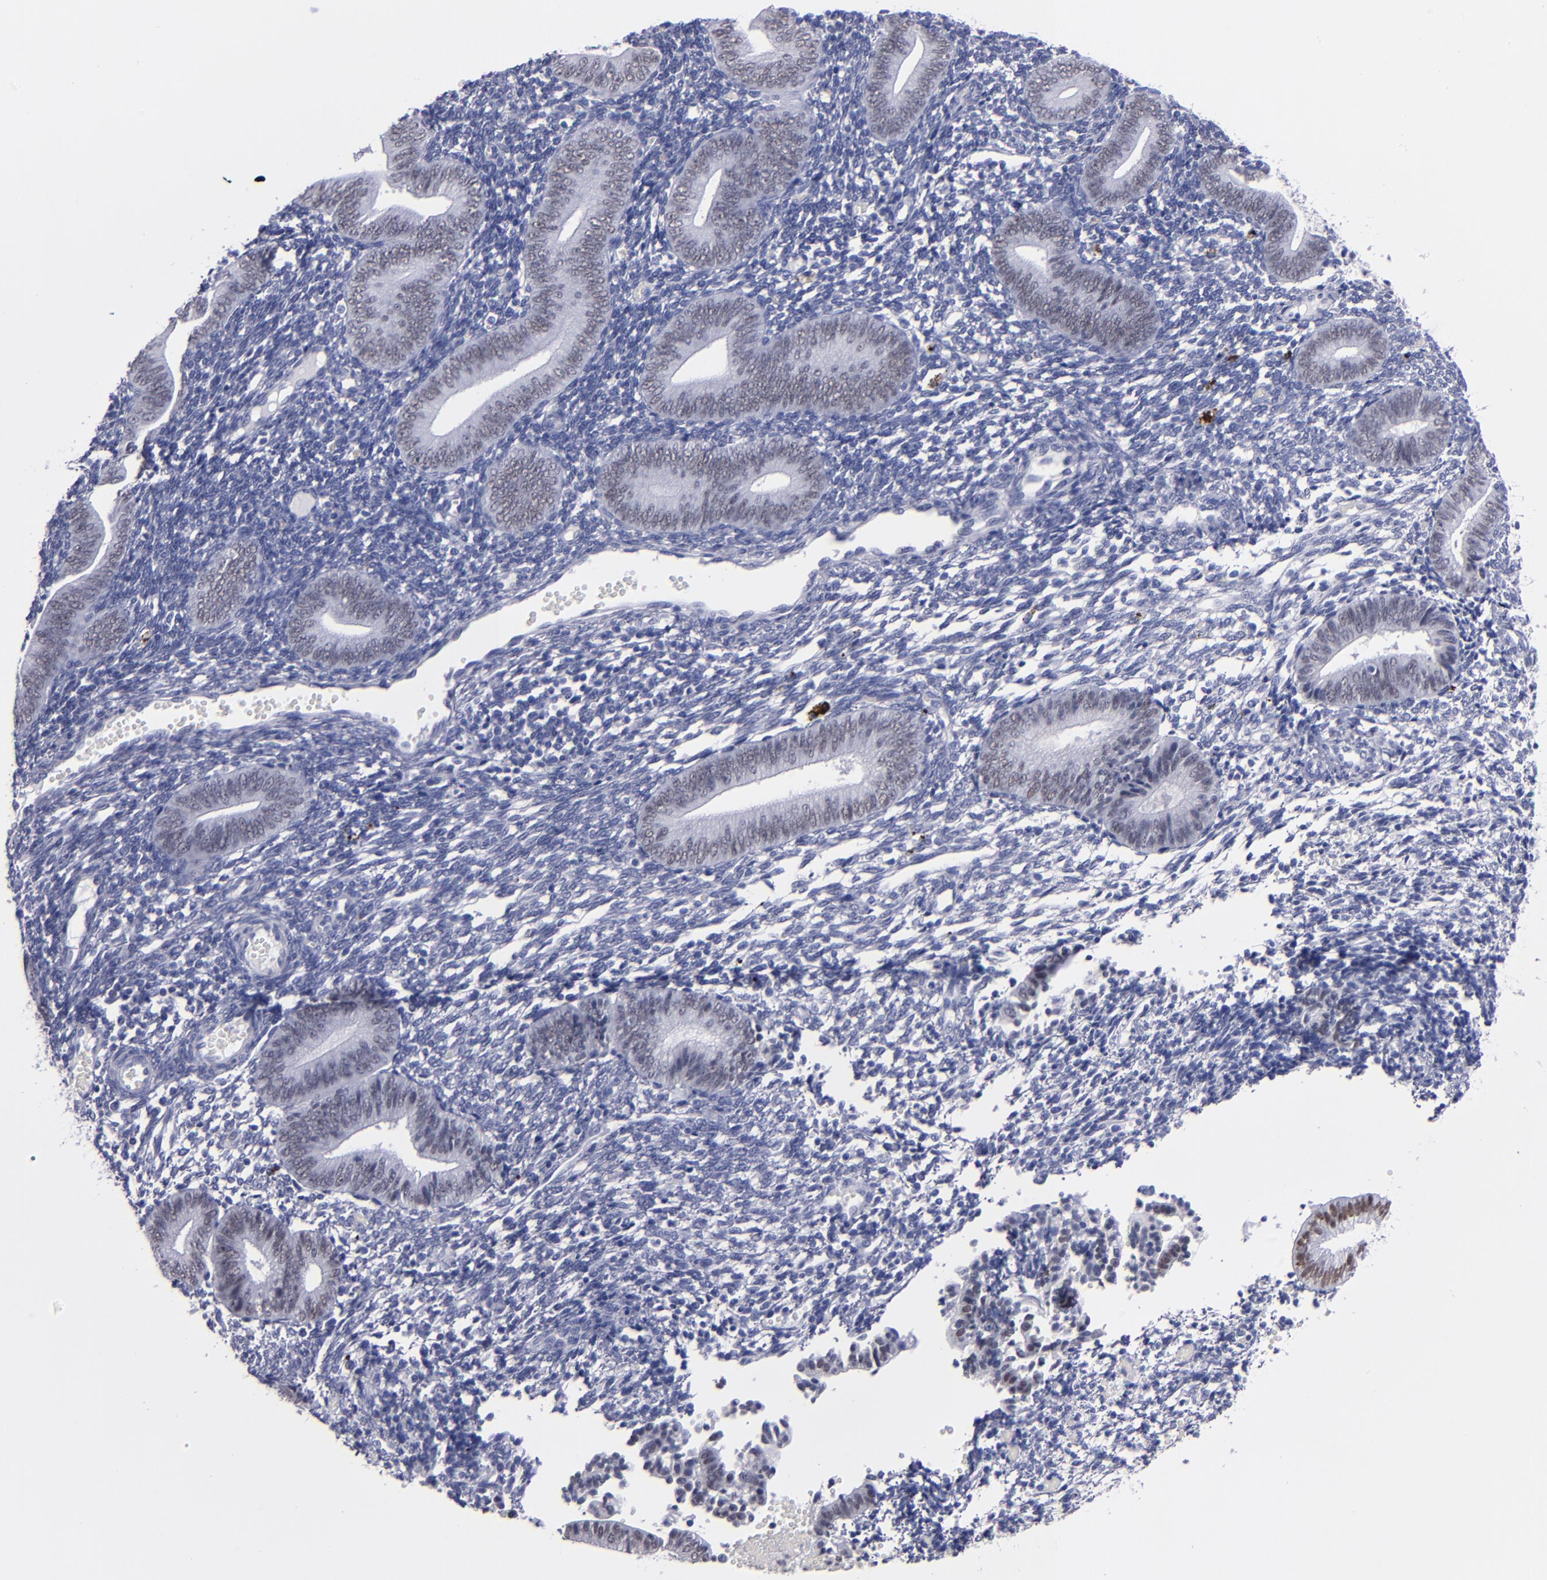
{"staining": {"intensity": "negative", "quantity": "none", "location": "none"}, "tissue": "endometrium", "cell_type": "Cells in endometrial stroma", "image_type": "normal", "snomed": [{"axis": "morphology", "description": "Normal tissue, NOS"}, {"axis": "topography", "description": "Uterus"}, {"axis": "topography", "description": "Endometrium"}], "caption": "Immunohistochemistry histopathology image of unremarkable human endometrium stained for a protein (brown), which displays no positivity in cells in endometrial stroma.", "gene": "HNF1B", "patient": {"sex": "female", "age": 33}}